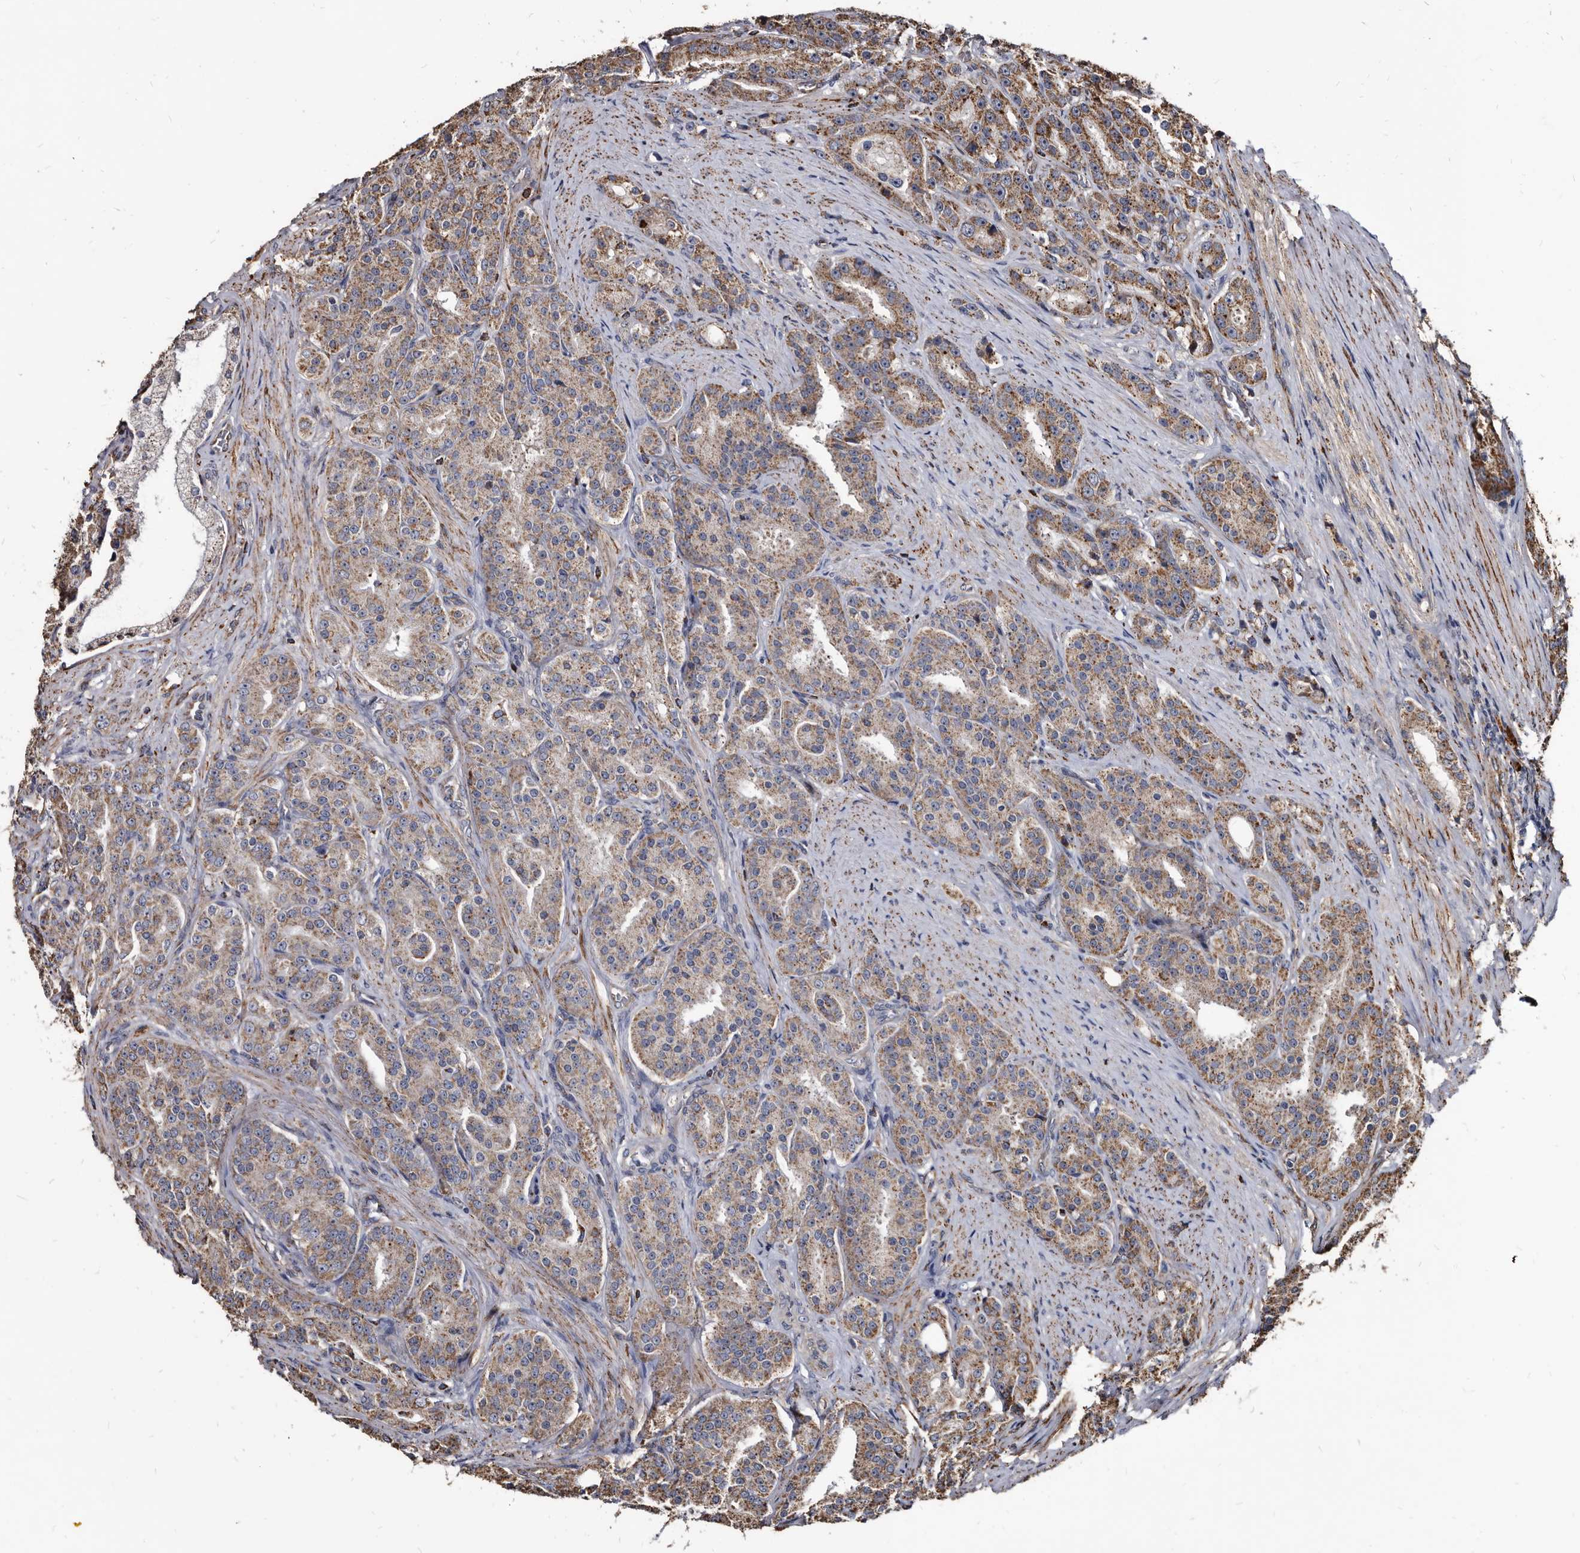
{"staining": {"intensity": "moderate", "quantity": ">75%", "location": "cytoplasmic/membranous"}, "tissue": "prostate cancer", "cell_type": "Tumor cells", "image_type": "cancer", "snomed": [{"axis": "morphology", "description": "Adenocarcinoma, High grade"}, {"axis": "topography", "description": "Prostate"}], "caption": "Human prostate adenocarcinoma (high-grade) stained with a brown dye shows moderate cytoplasmic/membranous positive positivity in about >75% of tumor cells.", "gene": "CTSA", "patient": {"sex": "male", "age": 60}}